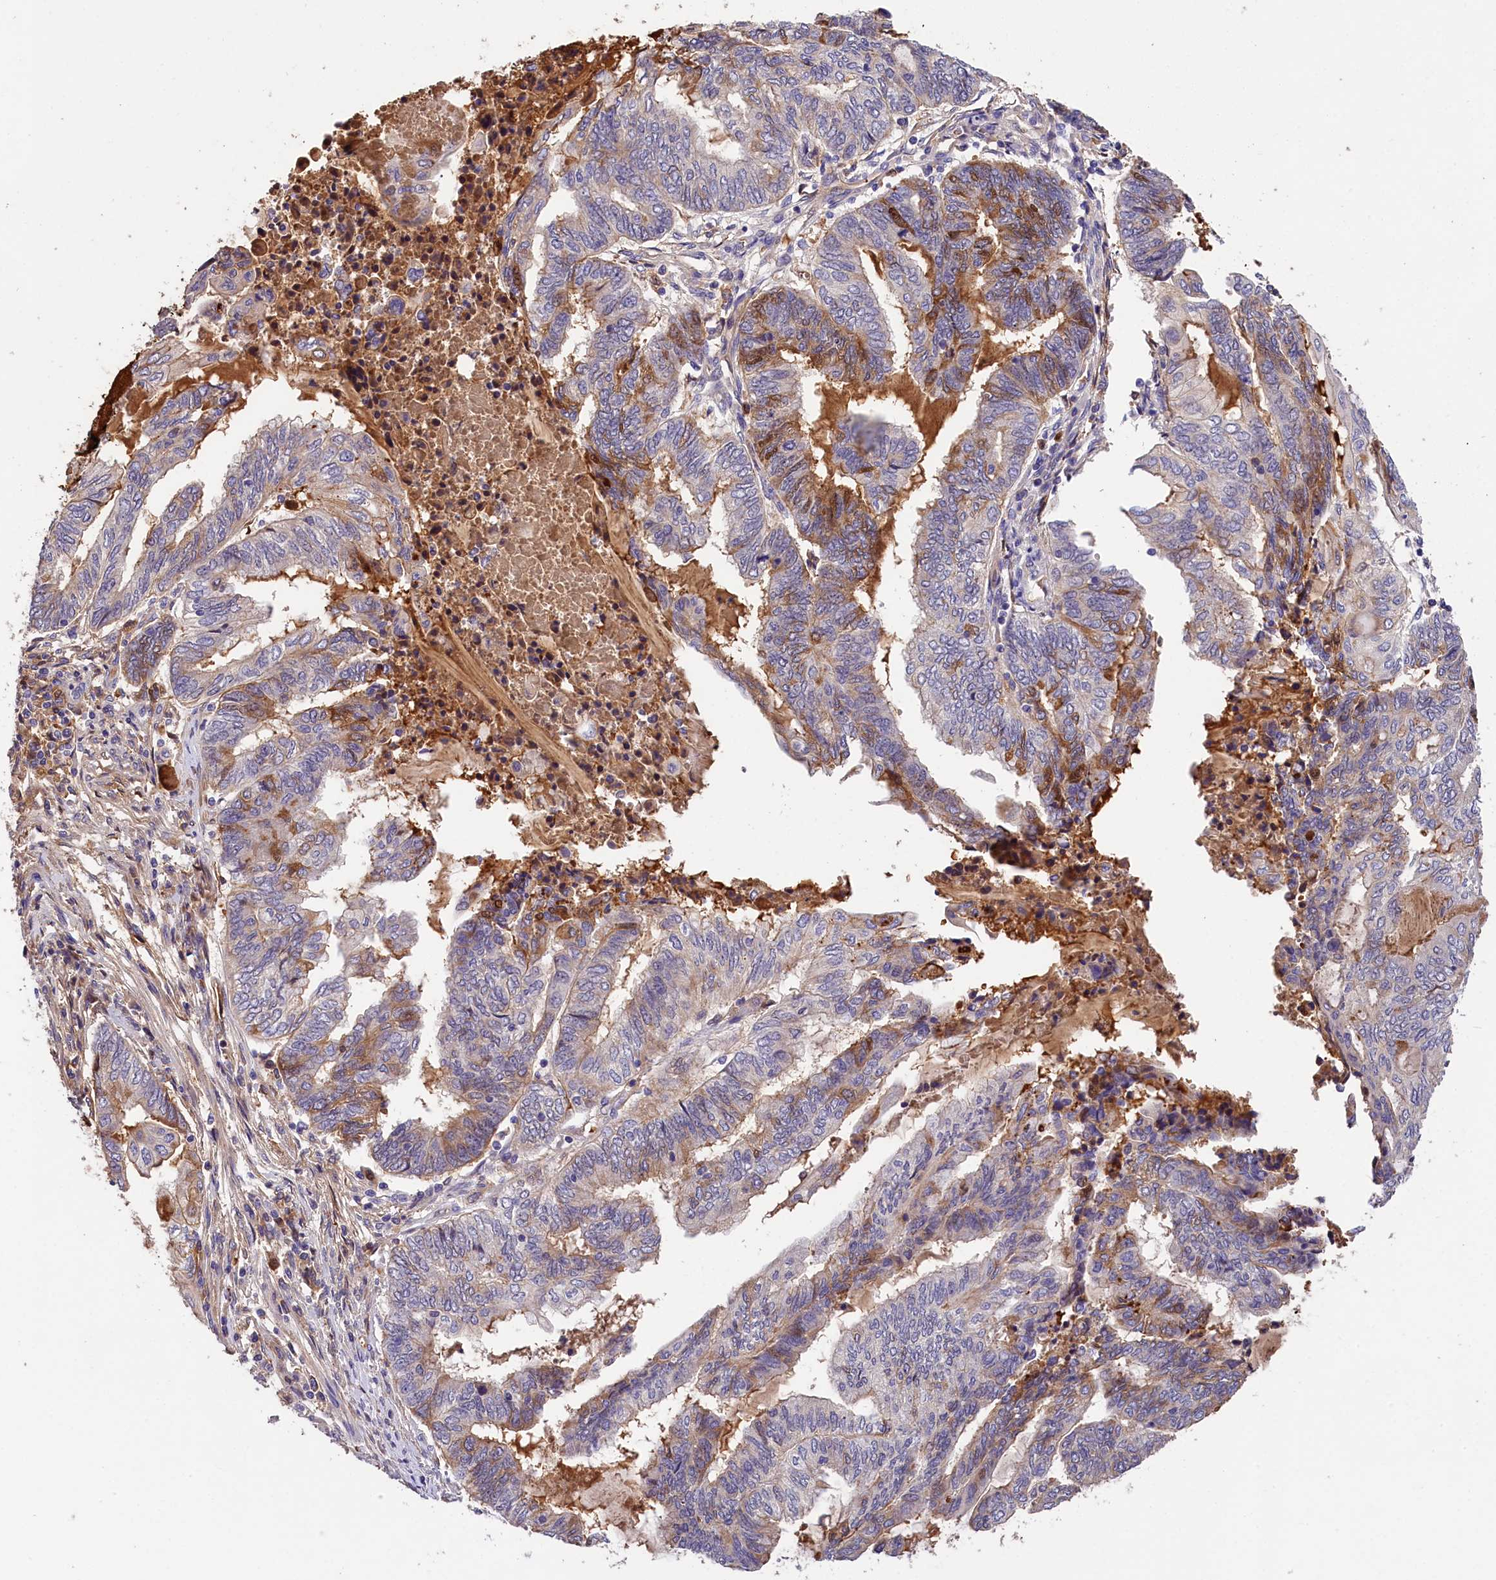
{"staining": {"intensity": "moderate", "quantity": "<25%", "location": "cytoplasmic/membranous"}, "tissue": "endometrial cancer", "cell_type": "Tumor cells", "image_type": "cancer", "snomed": [{"axis": "morphology", "description": "Adenocarcinoma, NOS"}, {"axis": "topography", "description": "Uterus"}, {"axis": "topography", "description": "Endometrium"}], "caption": "Immunohistochemistry (IHC) image of endometrial cancer stained for a protein (brown), which shows low levels of moderate cytoplasmic/membranous positivity in about <25% of tumor cells.", "gene": "PHAF1", "patient": {"sex": "female", "age": 70}}